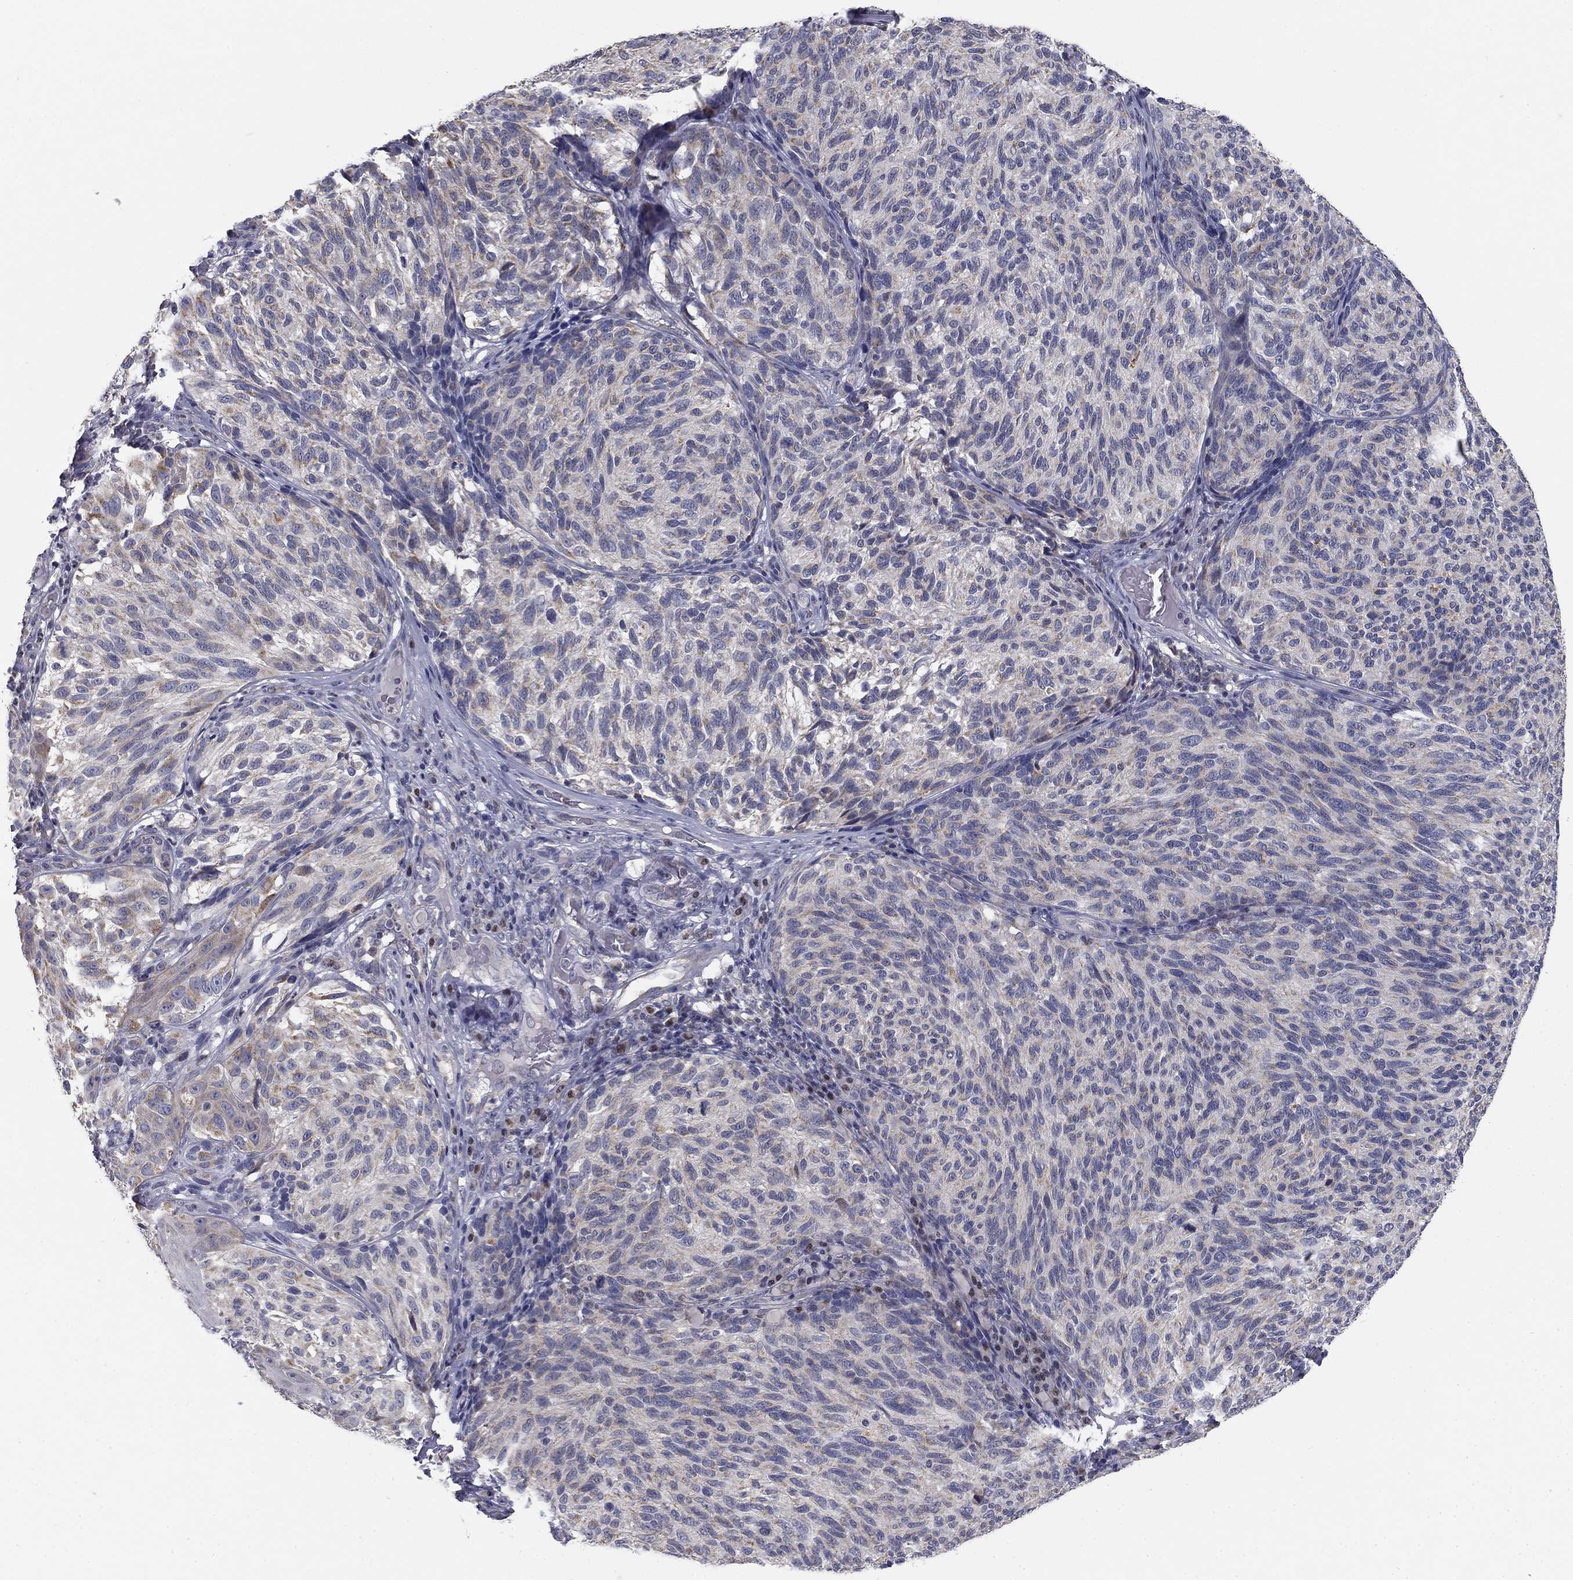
{"staining": {"intensity": "negative", "quantity": "none", "location": "none"}, "tissue": "melanoma", "cell_type": "Tumor cells", "image_type": "cancer", "snomed": [{"axis": "morphology", "description": "Malignant melanoma, NOS"}, {"axis": "topography", "description": "Skin"}], "caption": "IHC image of neoplastic tissue: melanoma stained with DAB (3,3'-diaminobenzidine) reveals no significant protein expression in tumor cells. The staining was performed using DAB to visualize the protein expression in brown, while the nuclei were stained in blue with hematoxylin (Magnification: 20x).", "gene": "SLC2A9", "patient": {"sex": "female", "age": 73}}